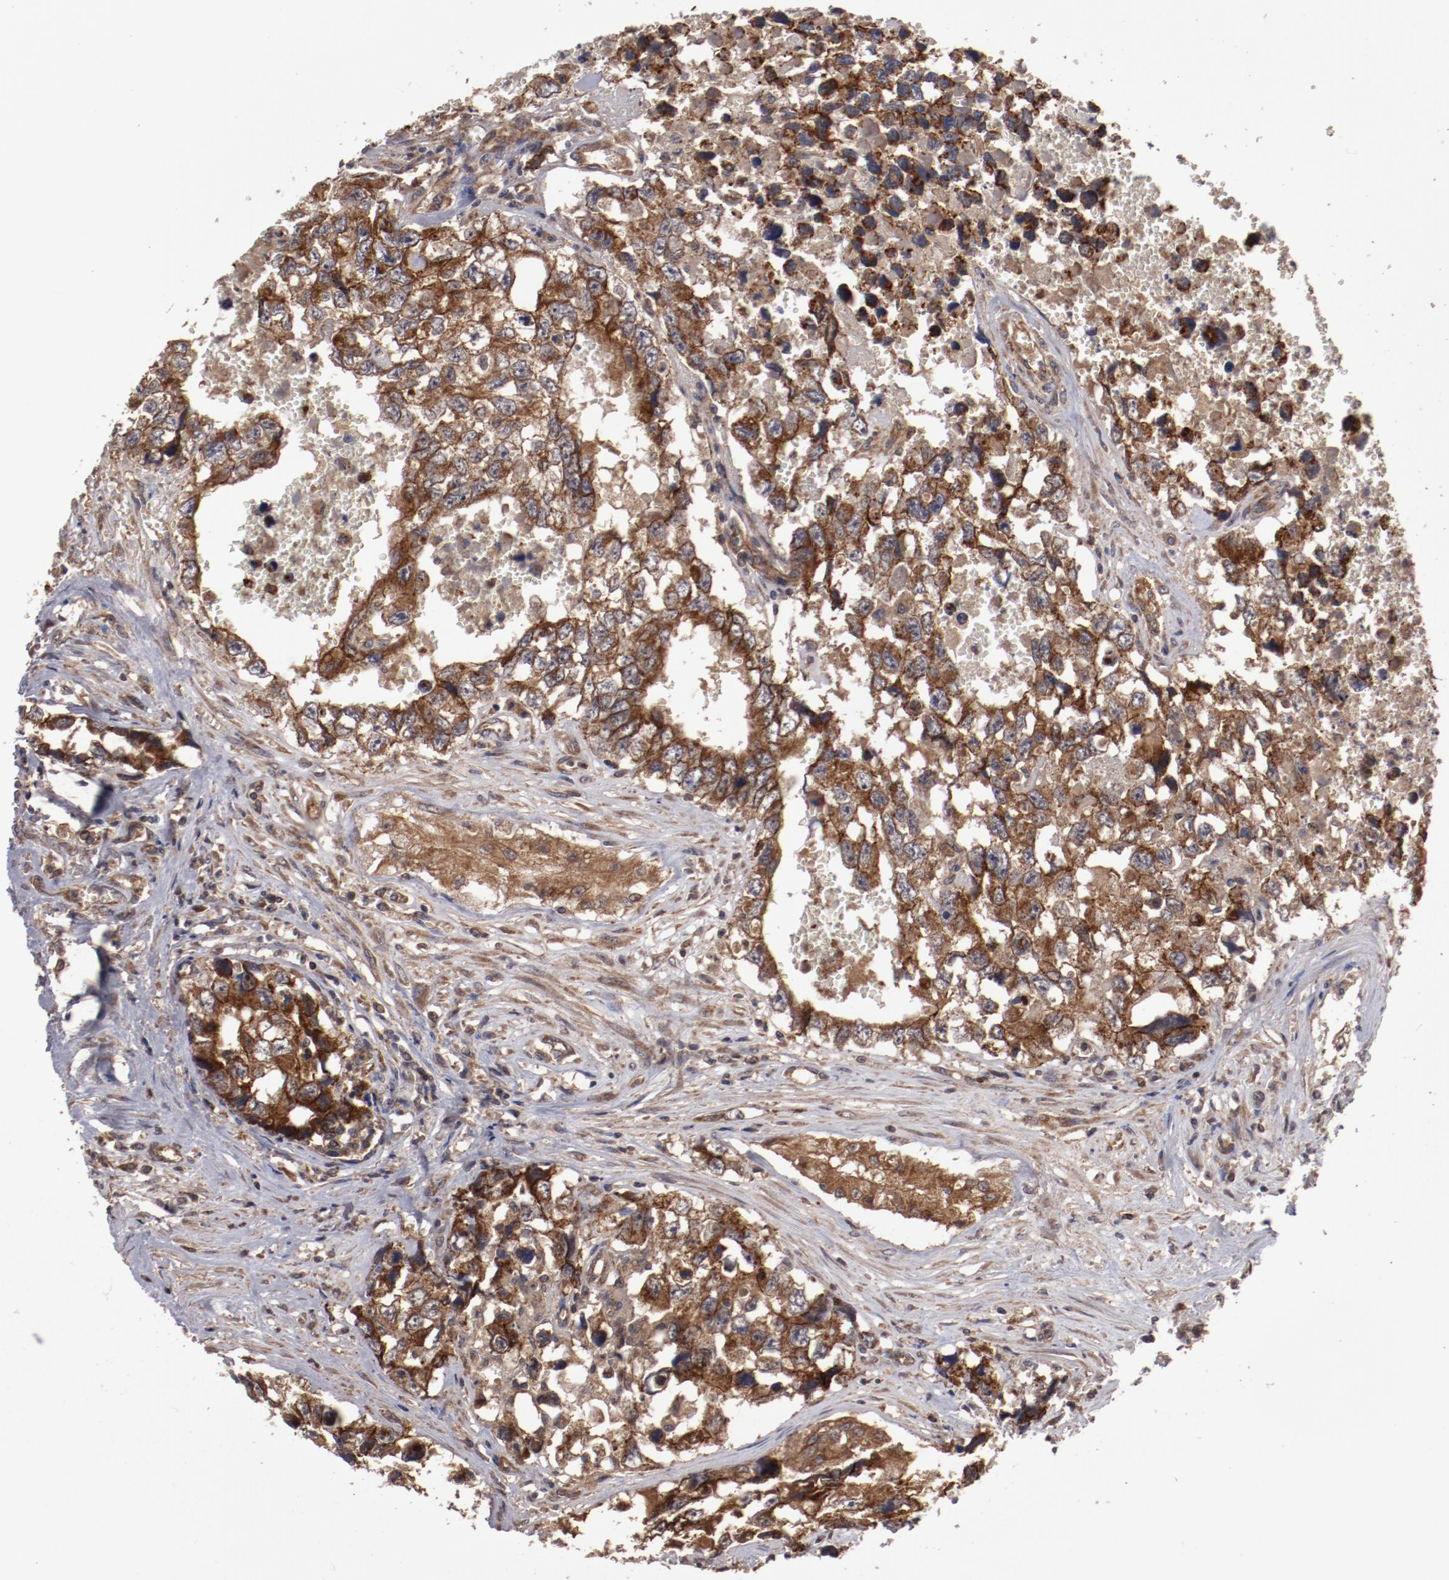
{"staining": {"intensity": "moderate", "quantity": ">75%", "location": "cytoplasmic/membranous"}, "tissue": "testis cancer", "cell_type": "Tumor cells", "image_type": "cancer", "snomed": [{"axis": "morphology", "description": "Carcinoma, Embryonal, NOS"}, {"axis": "topography", "description": "Testis"}], "caption": "Testis cancer tissue shows moderate cytoplasmic/membranous positivity in approximately >75% of tumor cells", "gene": "RPS6KA6", "patient": {"sex": "male", "age": 31}}